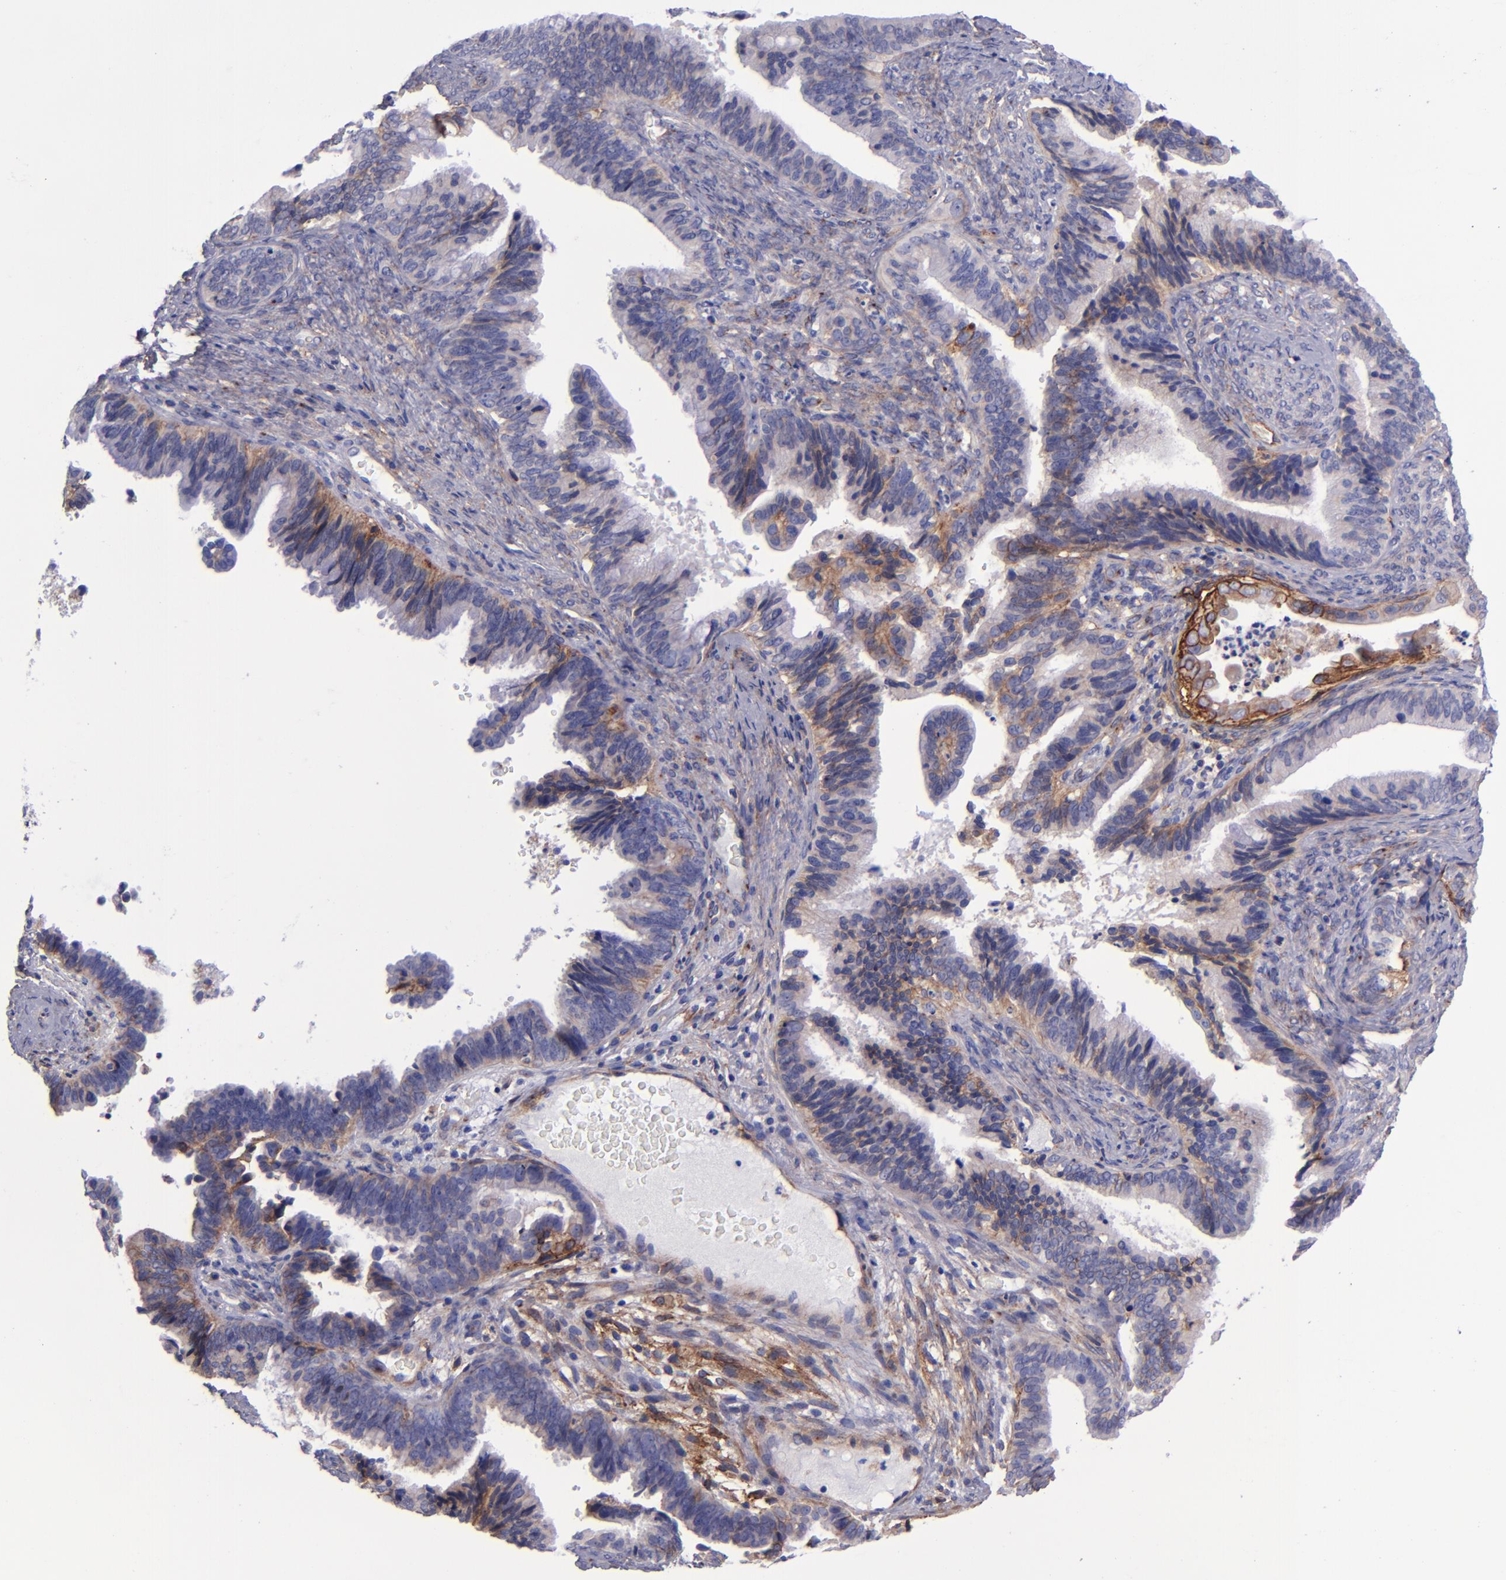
{"staining": {"intensity": "moderate", "quantity": "<25%", "location": "cytoplasmic/membranous"}, "tissue": "cervical cancer", "cell_type": "Tumor cells", "image_type": "cancer", "snomed": [{"axis": "morphology", "description": "Adenocarcinoma, NOS"}, {"axis": "topography", "description": "Cervix"}], "caption": "A brown stain shows moderate cytoplasmic/membranous positivity of a protein in cervical adenocarcinoma tumor cells.", "gene": "ITGAV", "patient": {"sex": "female", "age": 47}}